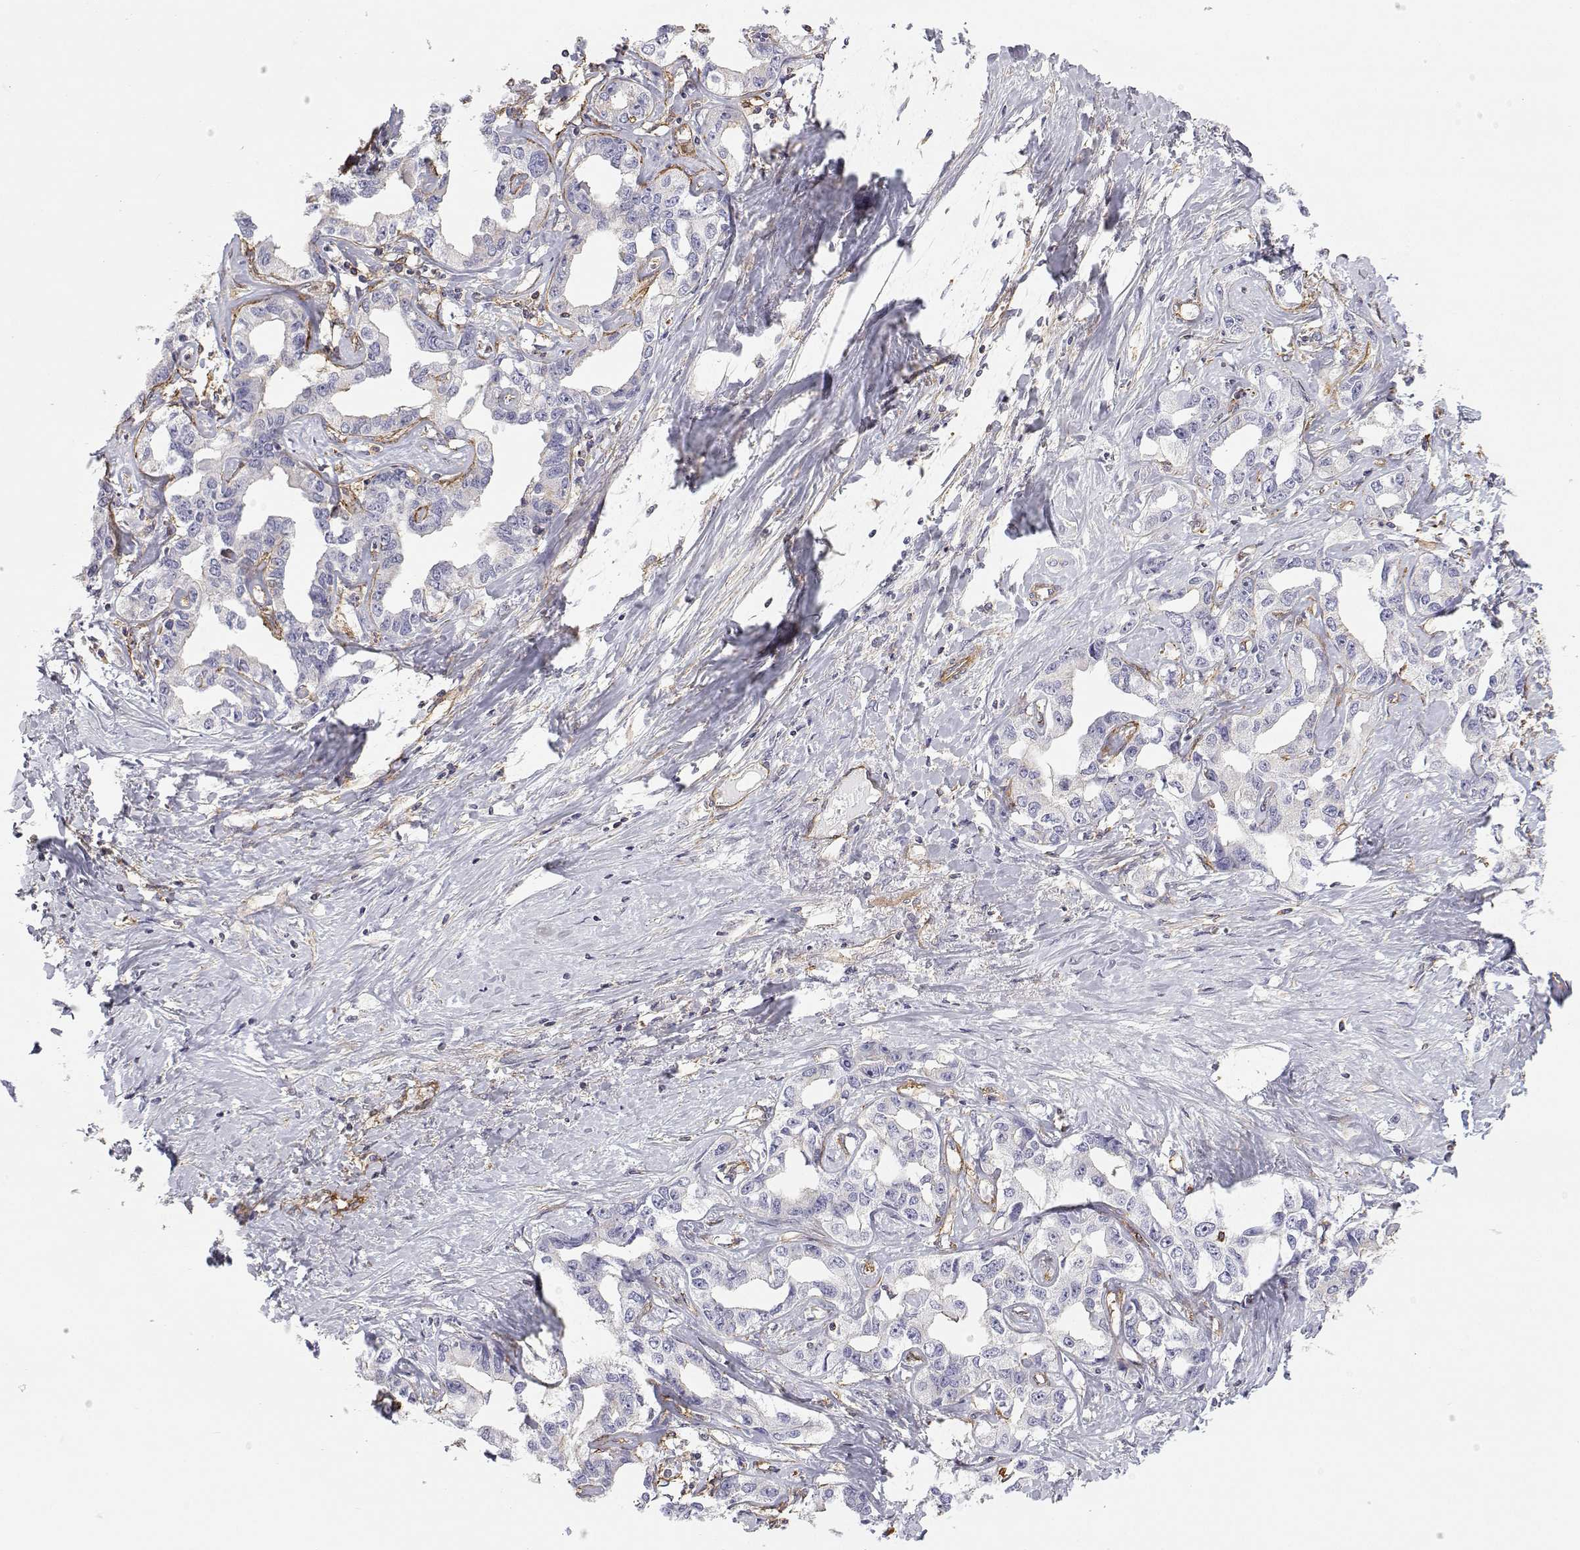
{"staining": {"intensity": "negative", "quantity": "none", "location": "none"}, "tissue": "liver cancer", "cell_type": "Tumor cells", "image_type": "cancer", "snomed": [{"axis": "morphology", "description": "Cholangiocarcinoma"}, {"axis": "topography", "description": "Liver"}], "caption": "Cholangiocarcinoma (liver) was stained to show a protein in brown. There is no significant positivity in tumor cells. (Immunohistochemistry, brightfield microscopy, high magnification).", "gene": "MYH9", "patient": {"sex": "male", "age": 59}}